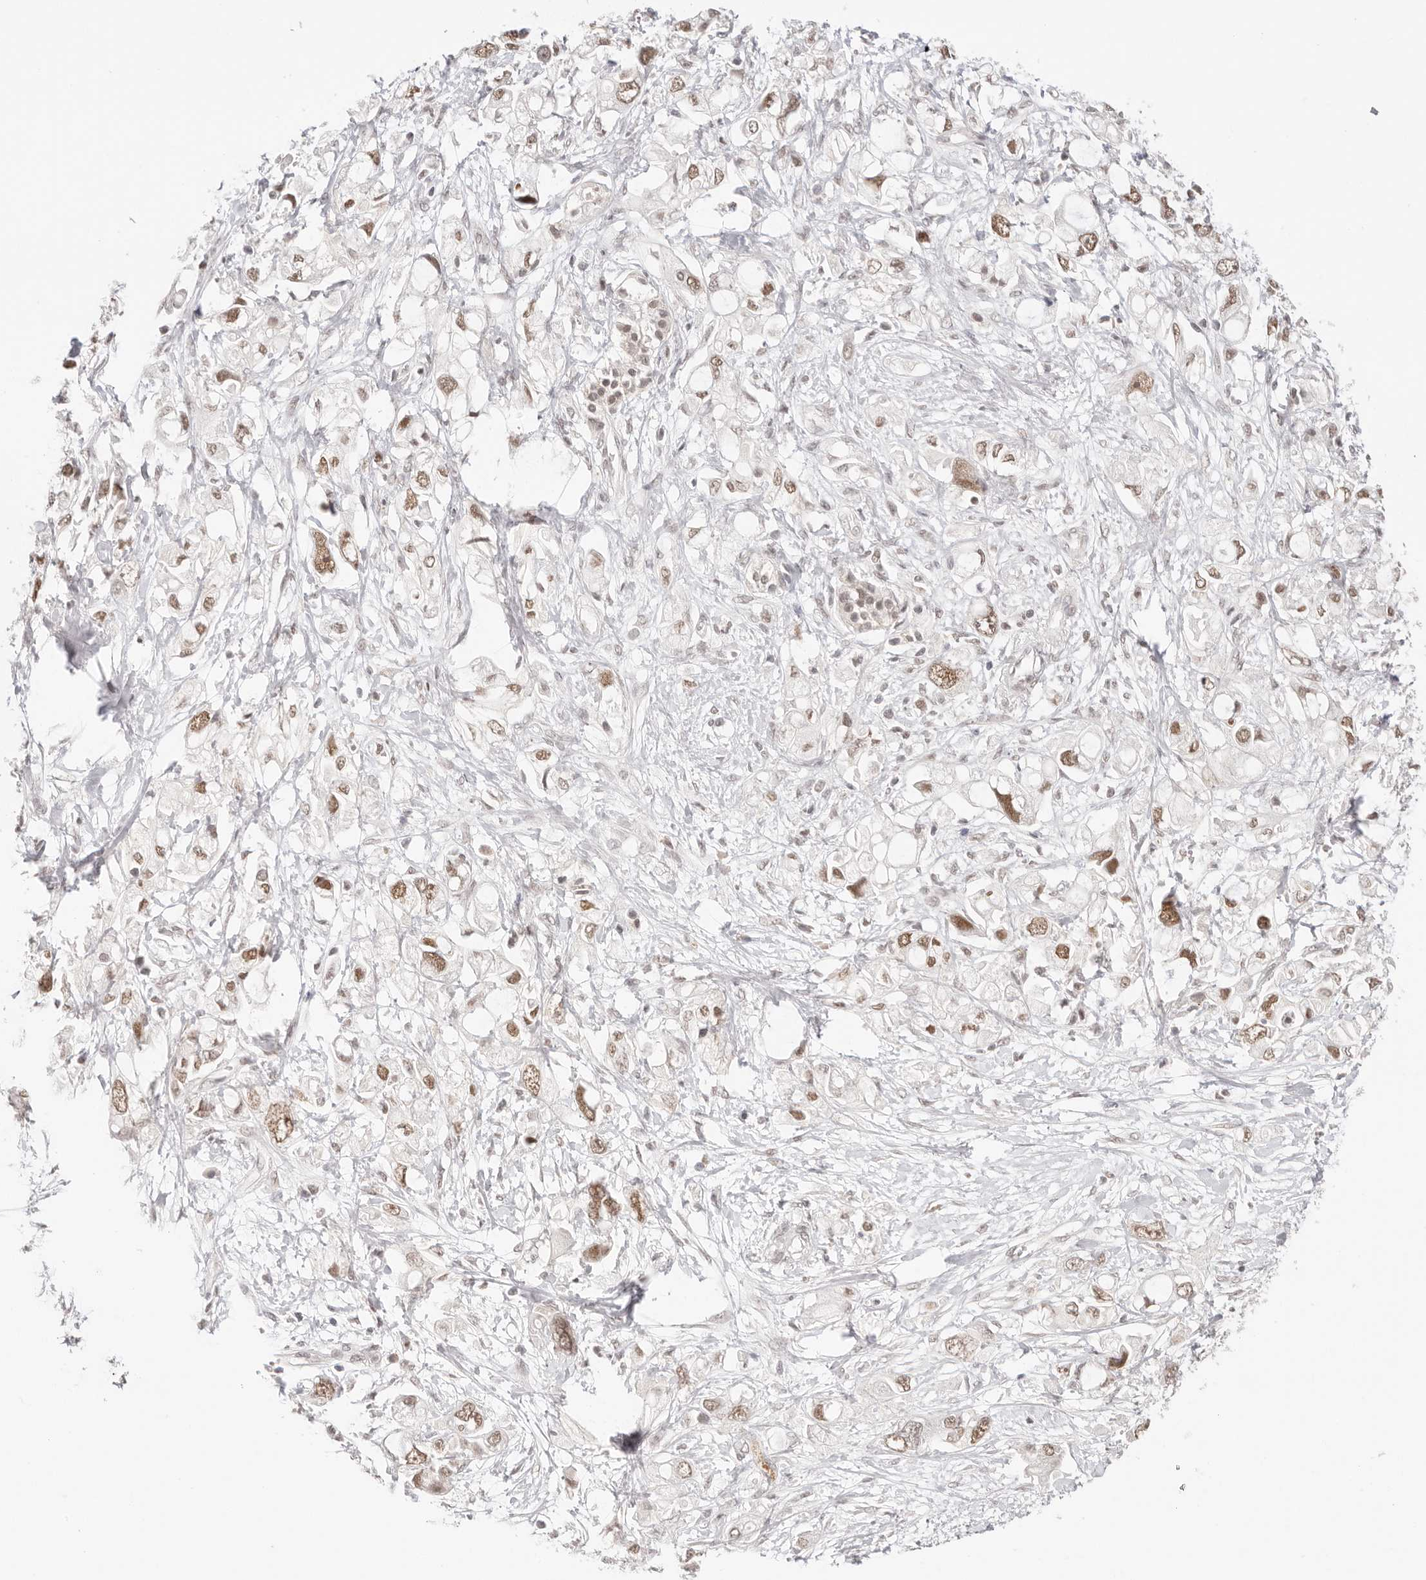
{"staining": {"intensity": "moderate", "quantity": ">75%", "location": "nuclear"}, "tissue": "pancreatic cancer", "cell_type": "Tumor cells", "image_type": "cancer", "snomed": [{"axis": "morphology", "description": "Adenocarcinoma, NOS"}, {"axis": "topography", "description": "Pancreas"}], "caption": "Tumor cells exhibit moderate nuclear expression in approximately >75% of cells in pancreatic cancer.", "gene": "RFC3", "patient": {"sex": "female", "age": 56}}